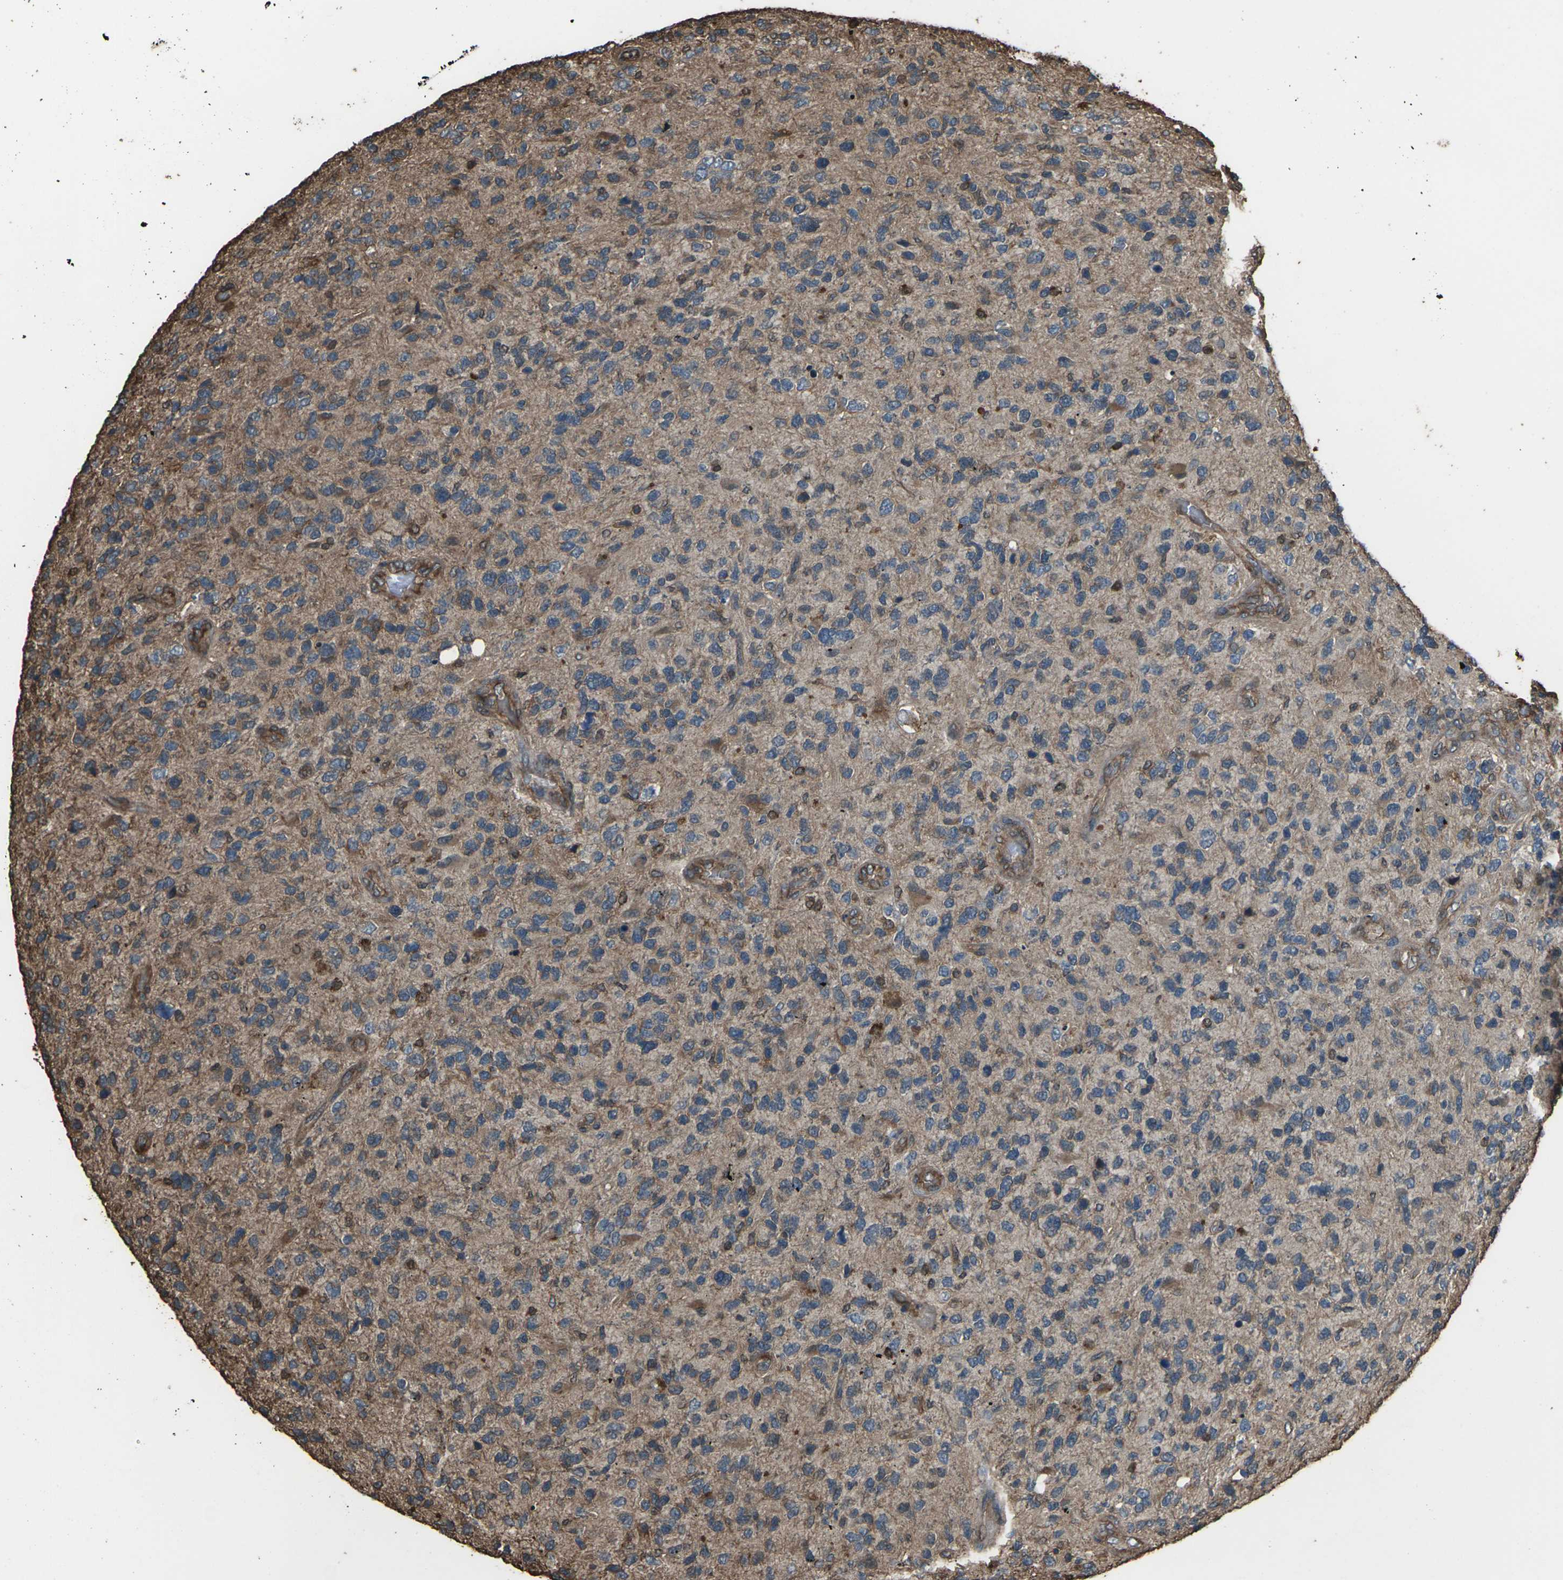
{"staining": {"intensity": "moderate", "quantity": ">75%", "location": "cytoplasmic/membranous"}, "tissue": "glioma", "cell_type": "Tumor cells", "image_type": "cancer", "snomed": [{"axis": "morphology", "description": "Glioma, malignant, High grade"}, {"axis": "topography", "description": "Brain"}], "caption": "Immunohistochemical staining of malignant glioma (high-grade) exhibits medium levels of moderate cytoplasmic/membranous protein staining in about >75% of tumor cells.", "gene": "DHPS", "patient": {"sex": "female", "age": 58}}